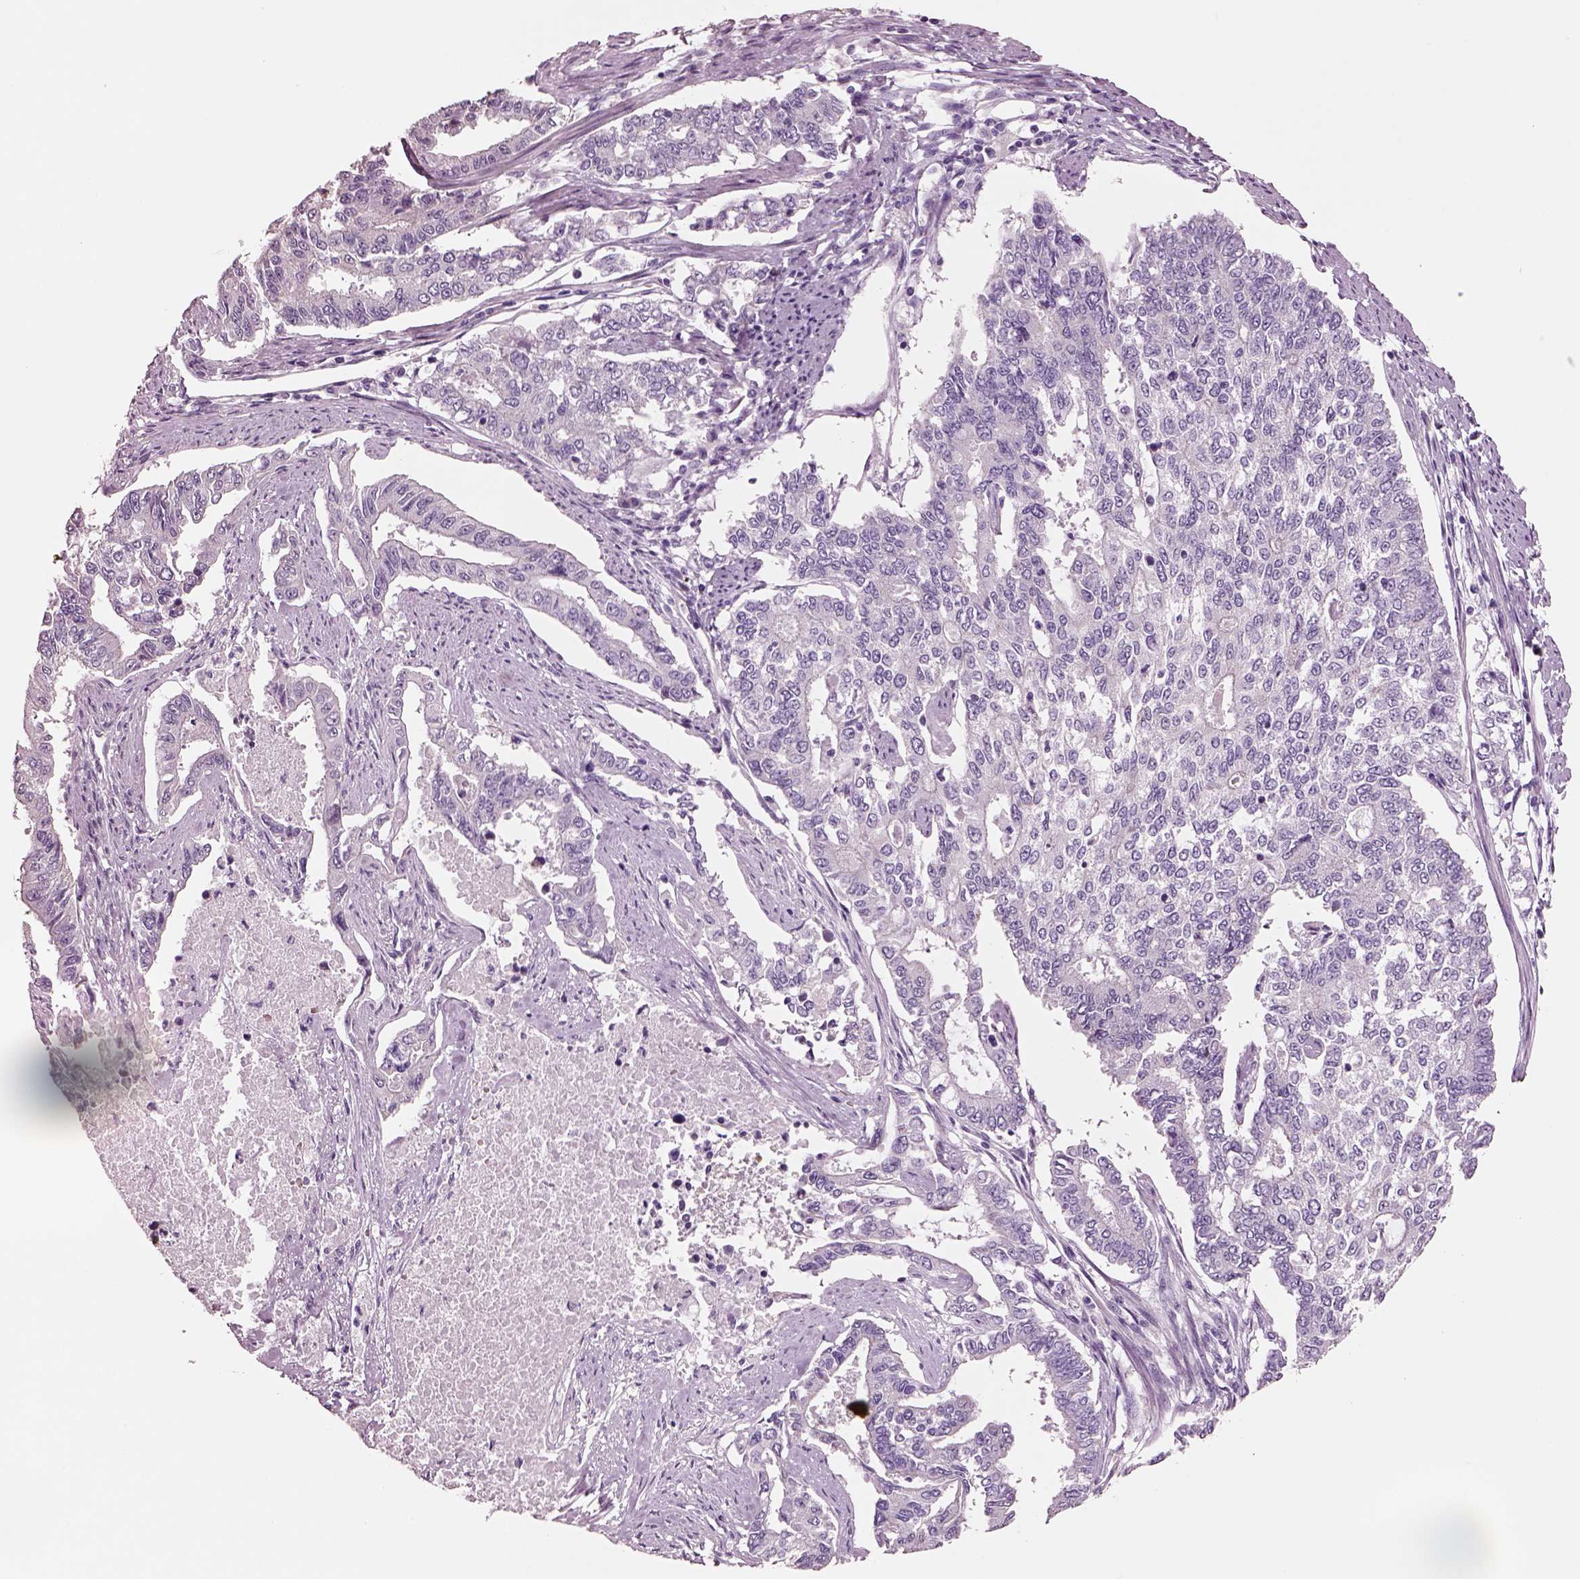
{"staining": {"intensity": "negative", "quantity": "none", "location": "none"}, "tissue": "endometrial cancer", "cell_type": "Tumor cells", "image_type": "cancer", "snomed": [{"axis": "morphology", "description": "Adenocarcinoma, NOS"}, {"axis": "topography", "description": "Uterus"}], "caption": "Image shows no significant protein positivity in tumor cells of adenocarcinoma (endometrial).", "gene": "SCML2", "patient": {"sex": "female", "age": 59}}